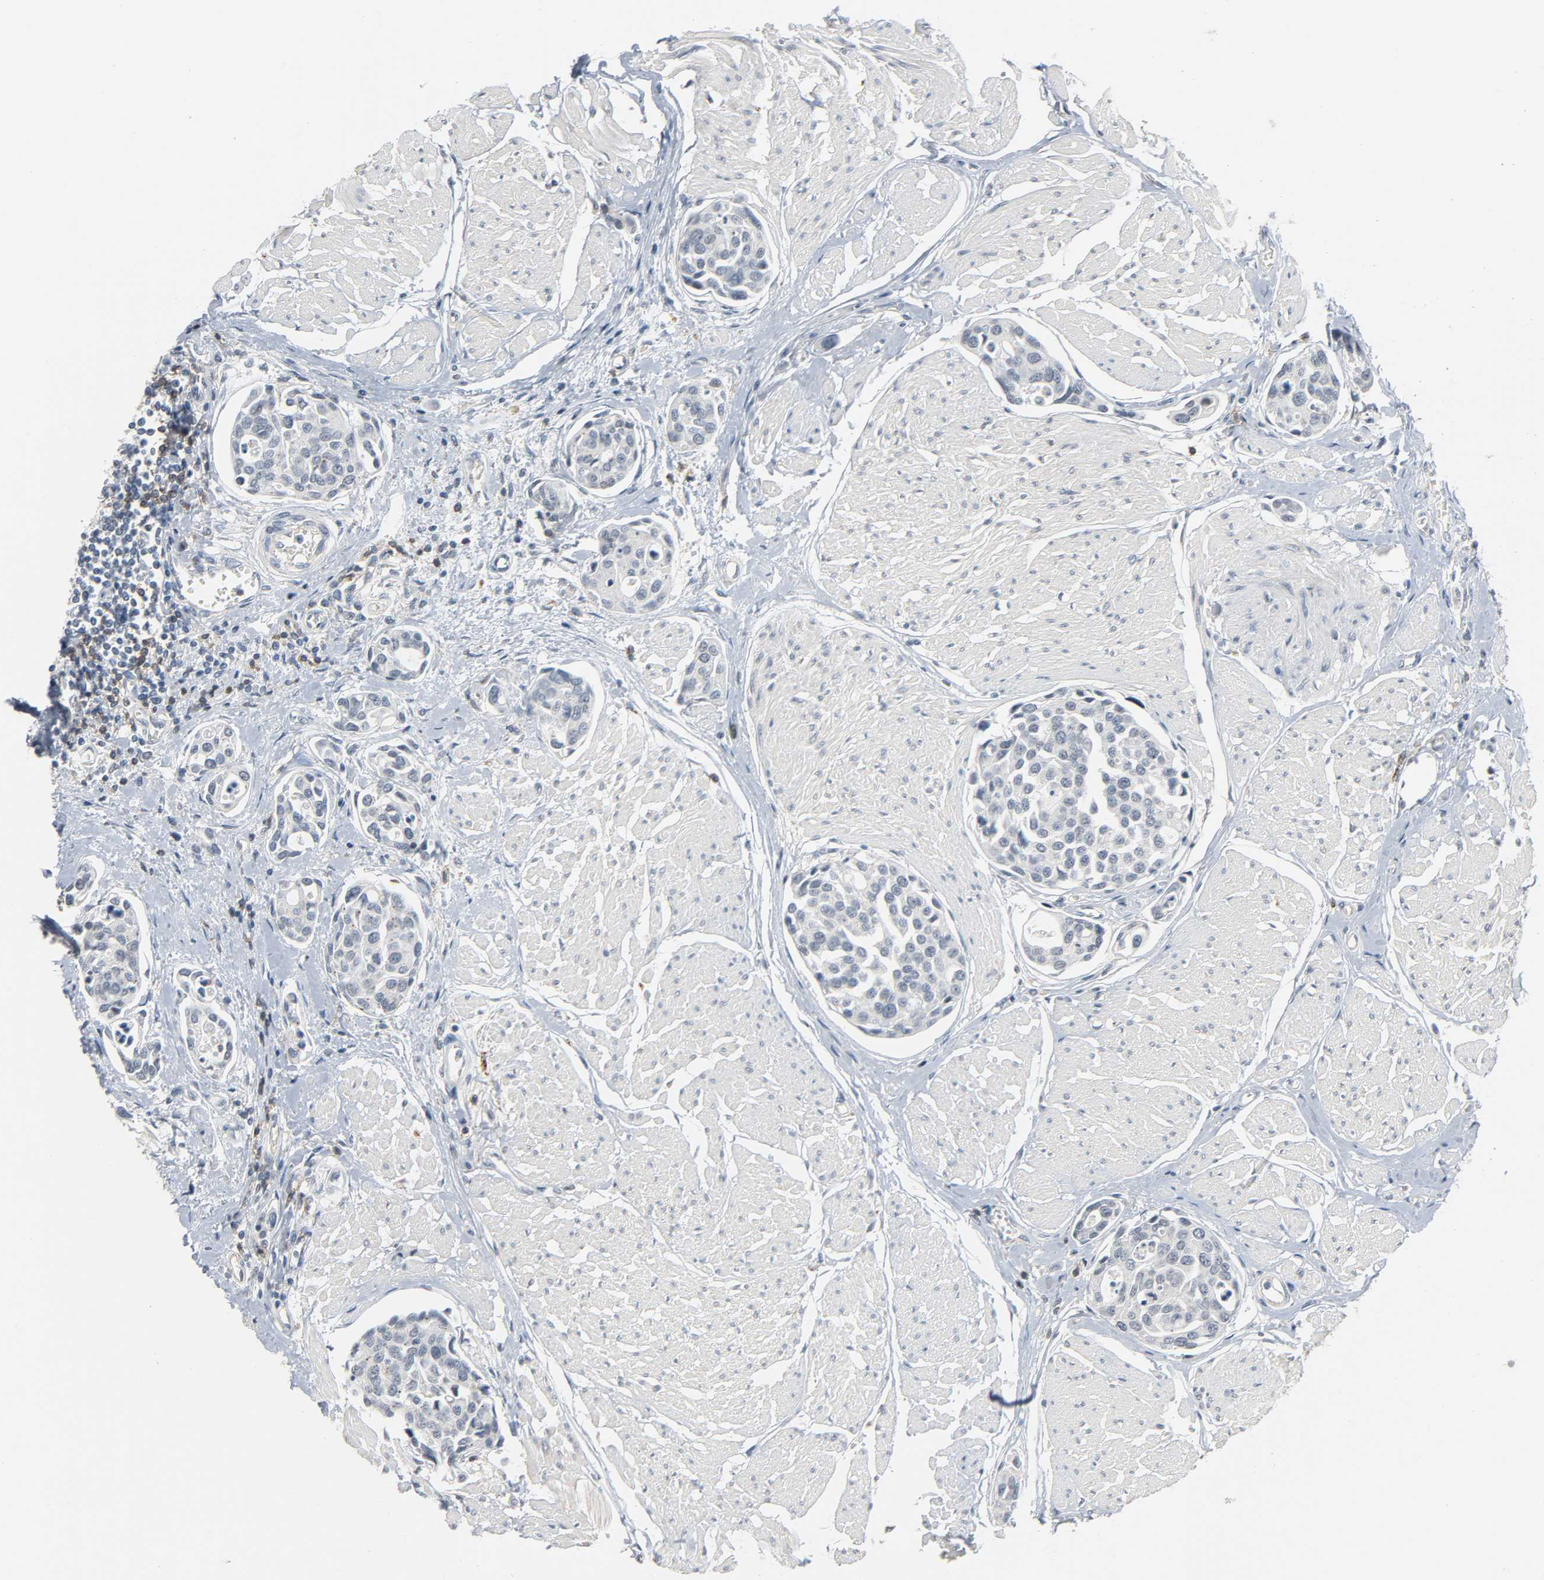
{"staining": {"intensity": "negative", "quantity": "none", "location": "none"}, "tissue": "urothelial cancer", "cell_type": "Tumor cells", "image_type": "cancer", "snomed": [{"axis": "morphology", "description": "Urothelial carcinoma, High grade"}, {"axis": "topography", "description": "Urinary bladder"}], "caption": "Immunohistochemical staining of high-grade urothelial carcinoma displays no significant positivity in tumor cells.", "gene": "CD4", "patient": {"sex": "male", "age": 78}}